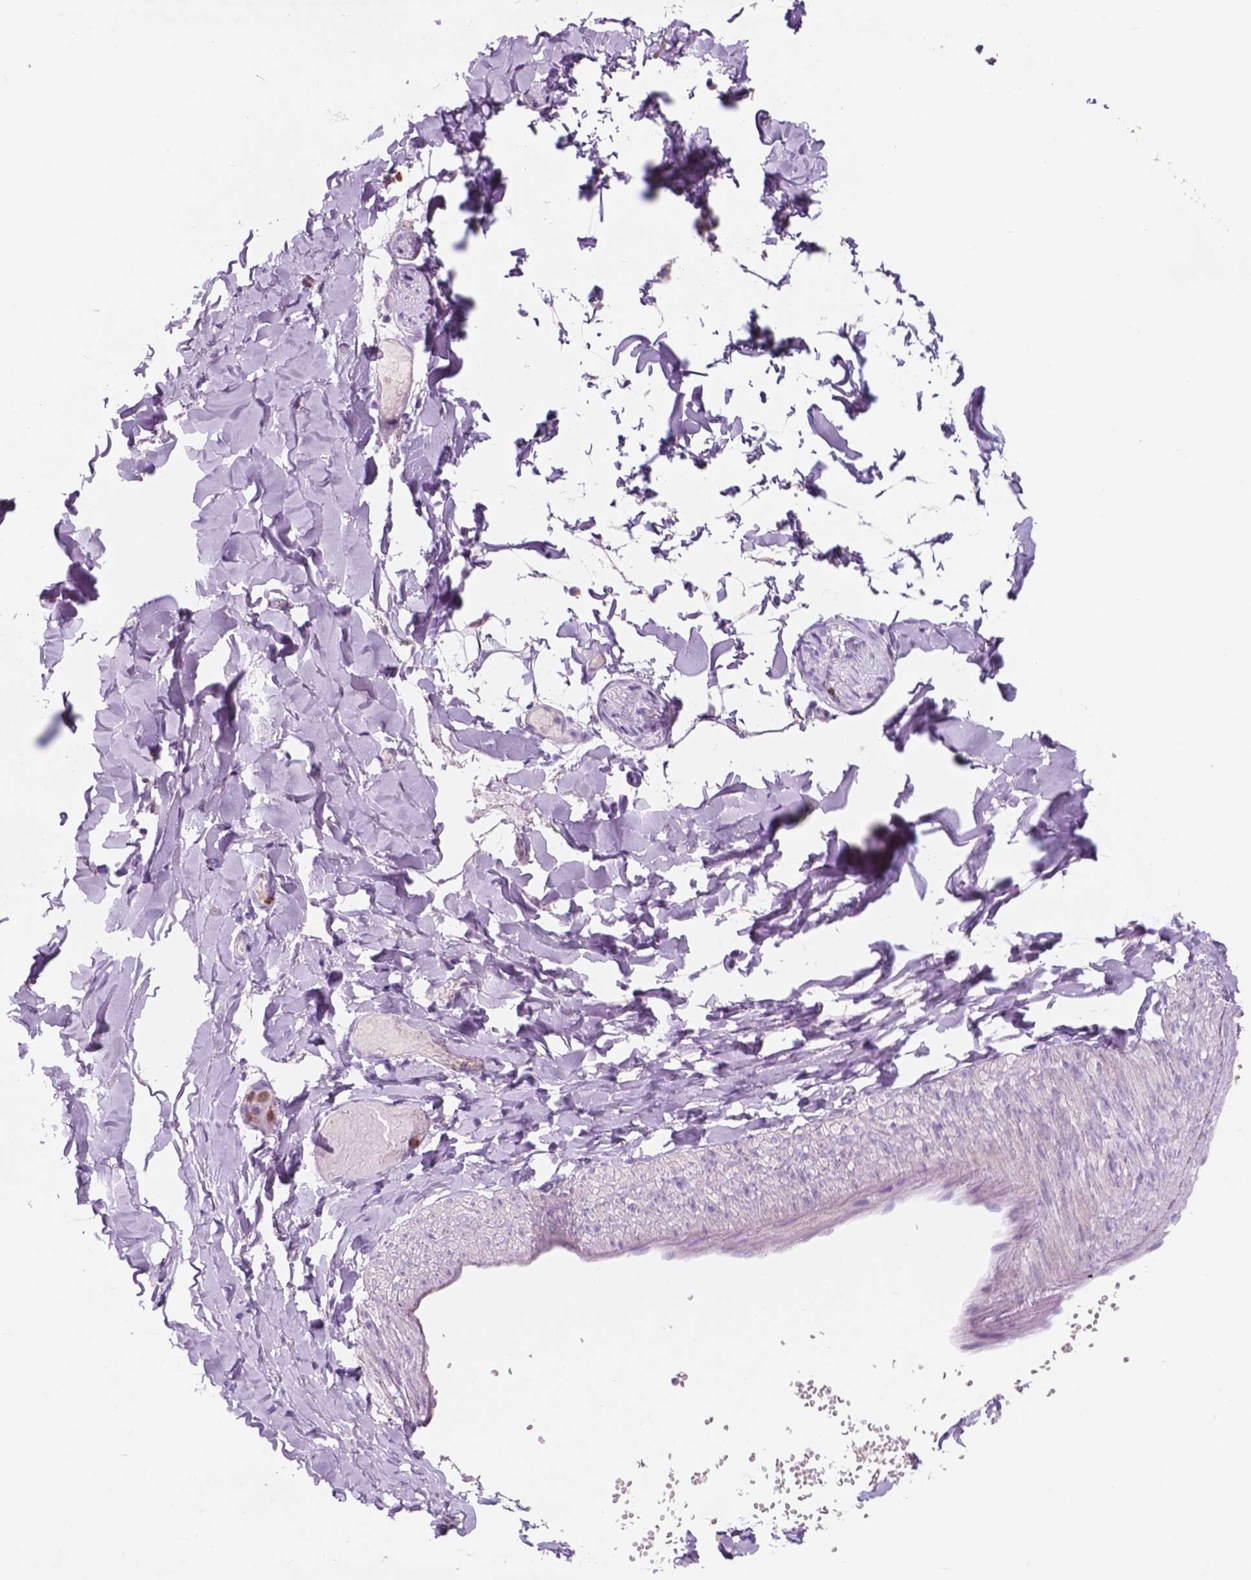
{"staining": {"intensity": "negative", "quantity": "none", "location": "none"}, "tissue": "adipose tissue", "cell_type": "Adipocytes", "image_type": "normal", "snomed": [{"axis": "morphology", "description": "Normal tissue, NOS"}, {"axis": "topography", "description": "Gallbladder"}, {"axis": "topography", "description": "Peripheral nerve tissue"}], "caption": "Histopathology image shows no significant protein expression in adipocytes of normal adipose tissue.", "gene": "CUZD1", "patient": {"sex": "female", "age": 45}}